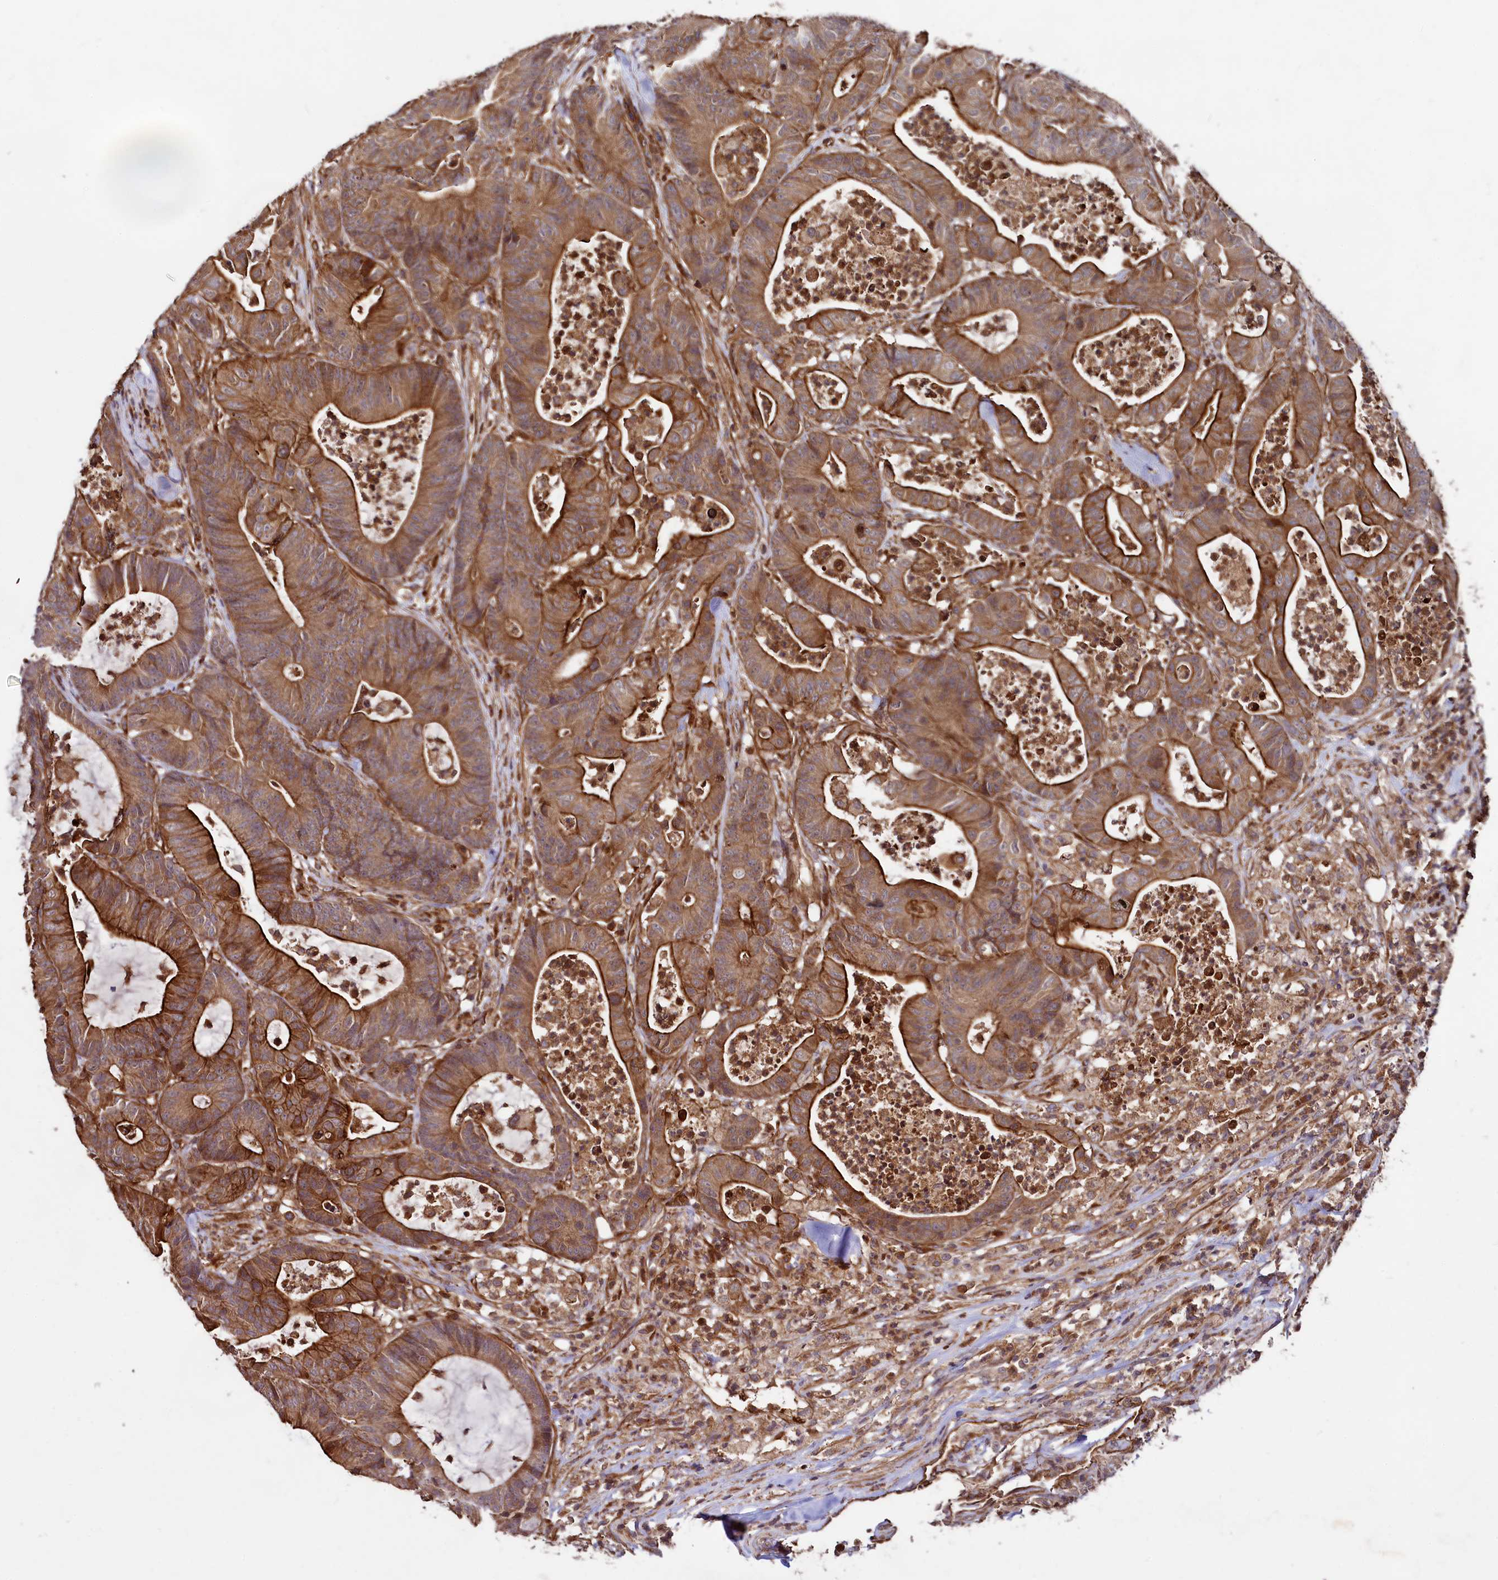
{"staining": {"intensity": "strong", "quantity": ">75%", "location": "cytoplasmic/membranous"}, "tissue": "colorectal cancer", "cell_type": "Tumor cells", "image_type": "cancer", "snomed": [{"axis": "morphology", "description": "Adenocarcinoma, NOS"}, {"axis": "topography", "description": "Colon"}], "caption": "Immunohistochemical staining of colorectal adenocarcinoma demonstrates strong cytoplasmic/membranous protein staining in approximately >75% of tumor cells.", "gene": "SVIP", "patient": {"sex": "female", "age": 84}}